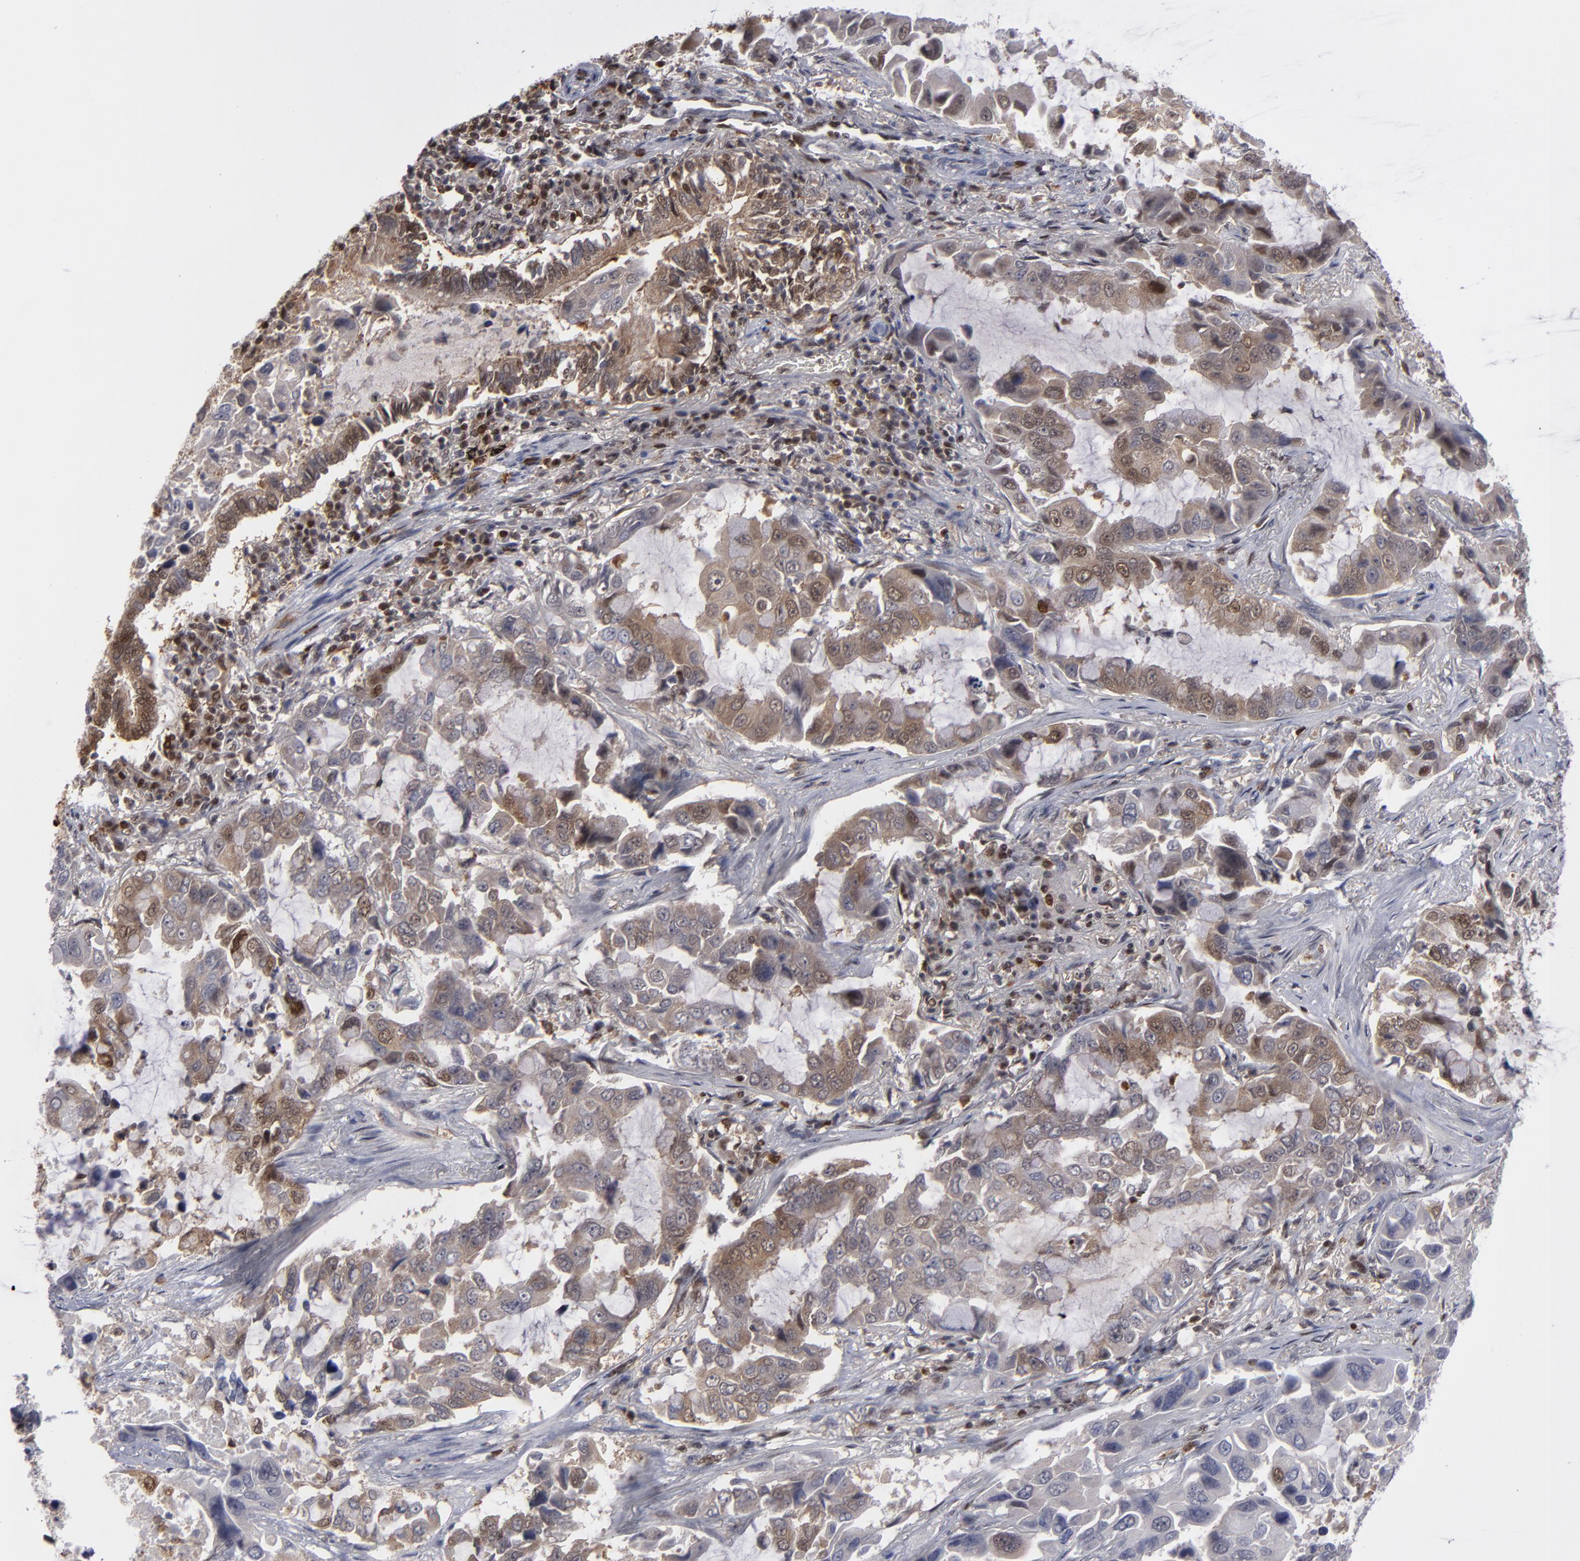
{"staining": {"intensity": "moderate", "quantity": "25%-75%", "location": "cytoplasmic/membranous,nuclear"}, "tissue": "lung cancer", "cell_type": "Tumor cells", "image_type": "cancer", "snomed": [{"axis": "morphology", "description": "Adenocarcinoma, NOS"}, {"axis": "topography", "description": "Lung"}], "caption": "The image reveals immunohistochemical staining of lung cancer. There is moderate cytoplasmic/membranous and nuclear positivity is present in about 25%-75% of tumor cells.", "gene": "GSR", "patient": {"sex": "male", "age": 64}}